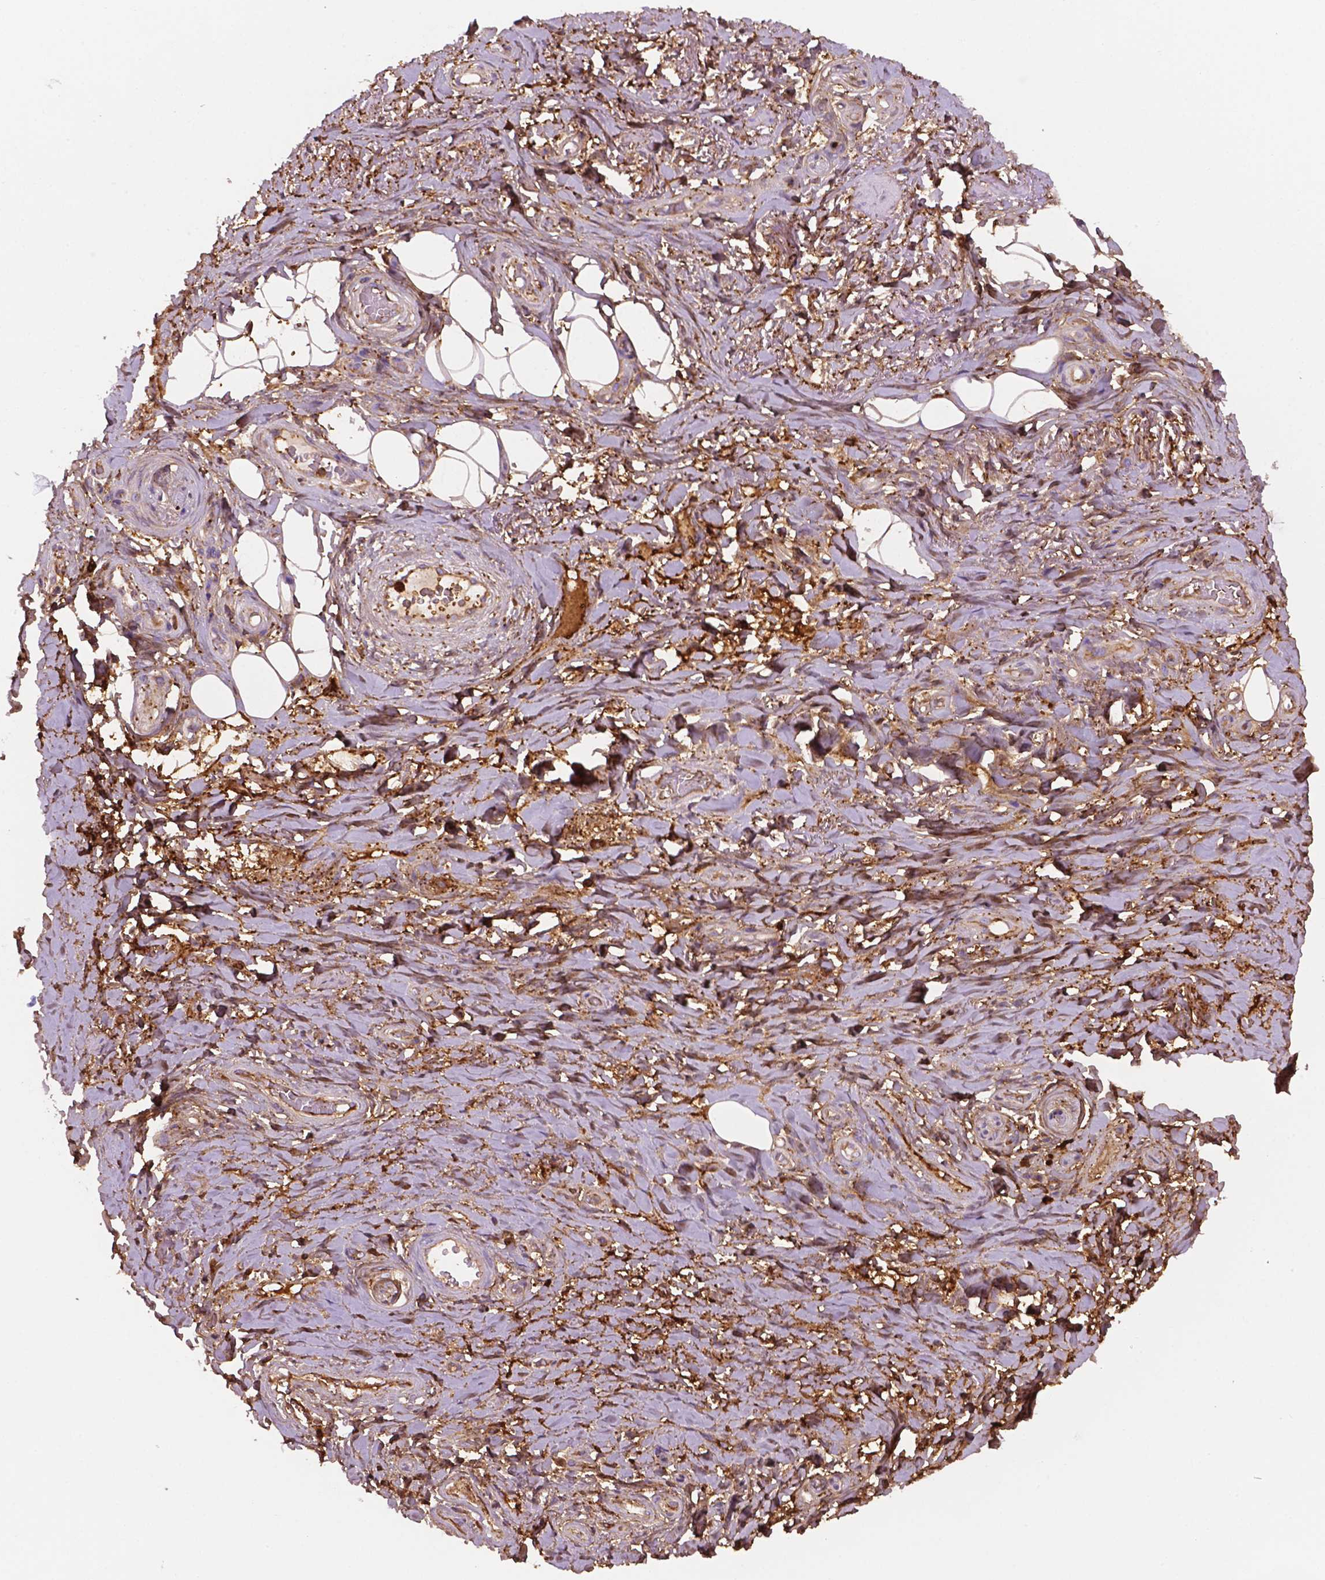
{"staining": {"intensity": "moderate", "quantity": ">75%", "location": "cytoplasmic/membranous,nuclear"}, "tissue": "adipose tissue", "cell_type": "Adipocytes", "image_type": "normal", "snomed": [{"axis": "morphology", "description": "Normal tissue, NOS"}, {"axis": "topography", "description": "Anal"}, {"axis": "topography", "description": "Peripheral nerve tissue"}], "caption": "A high-resolution photomicrograph shows immunohistochemistry staining of benign adipose tissue, which exhibits moderate cytoplasmic/membranous,nuclear positivity in approximately >75% of adipocytes. Nuclei are stained in blue.", "gene": "DCN", "patient": {"sex": "male", "age": 53}}